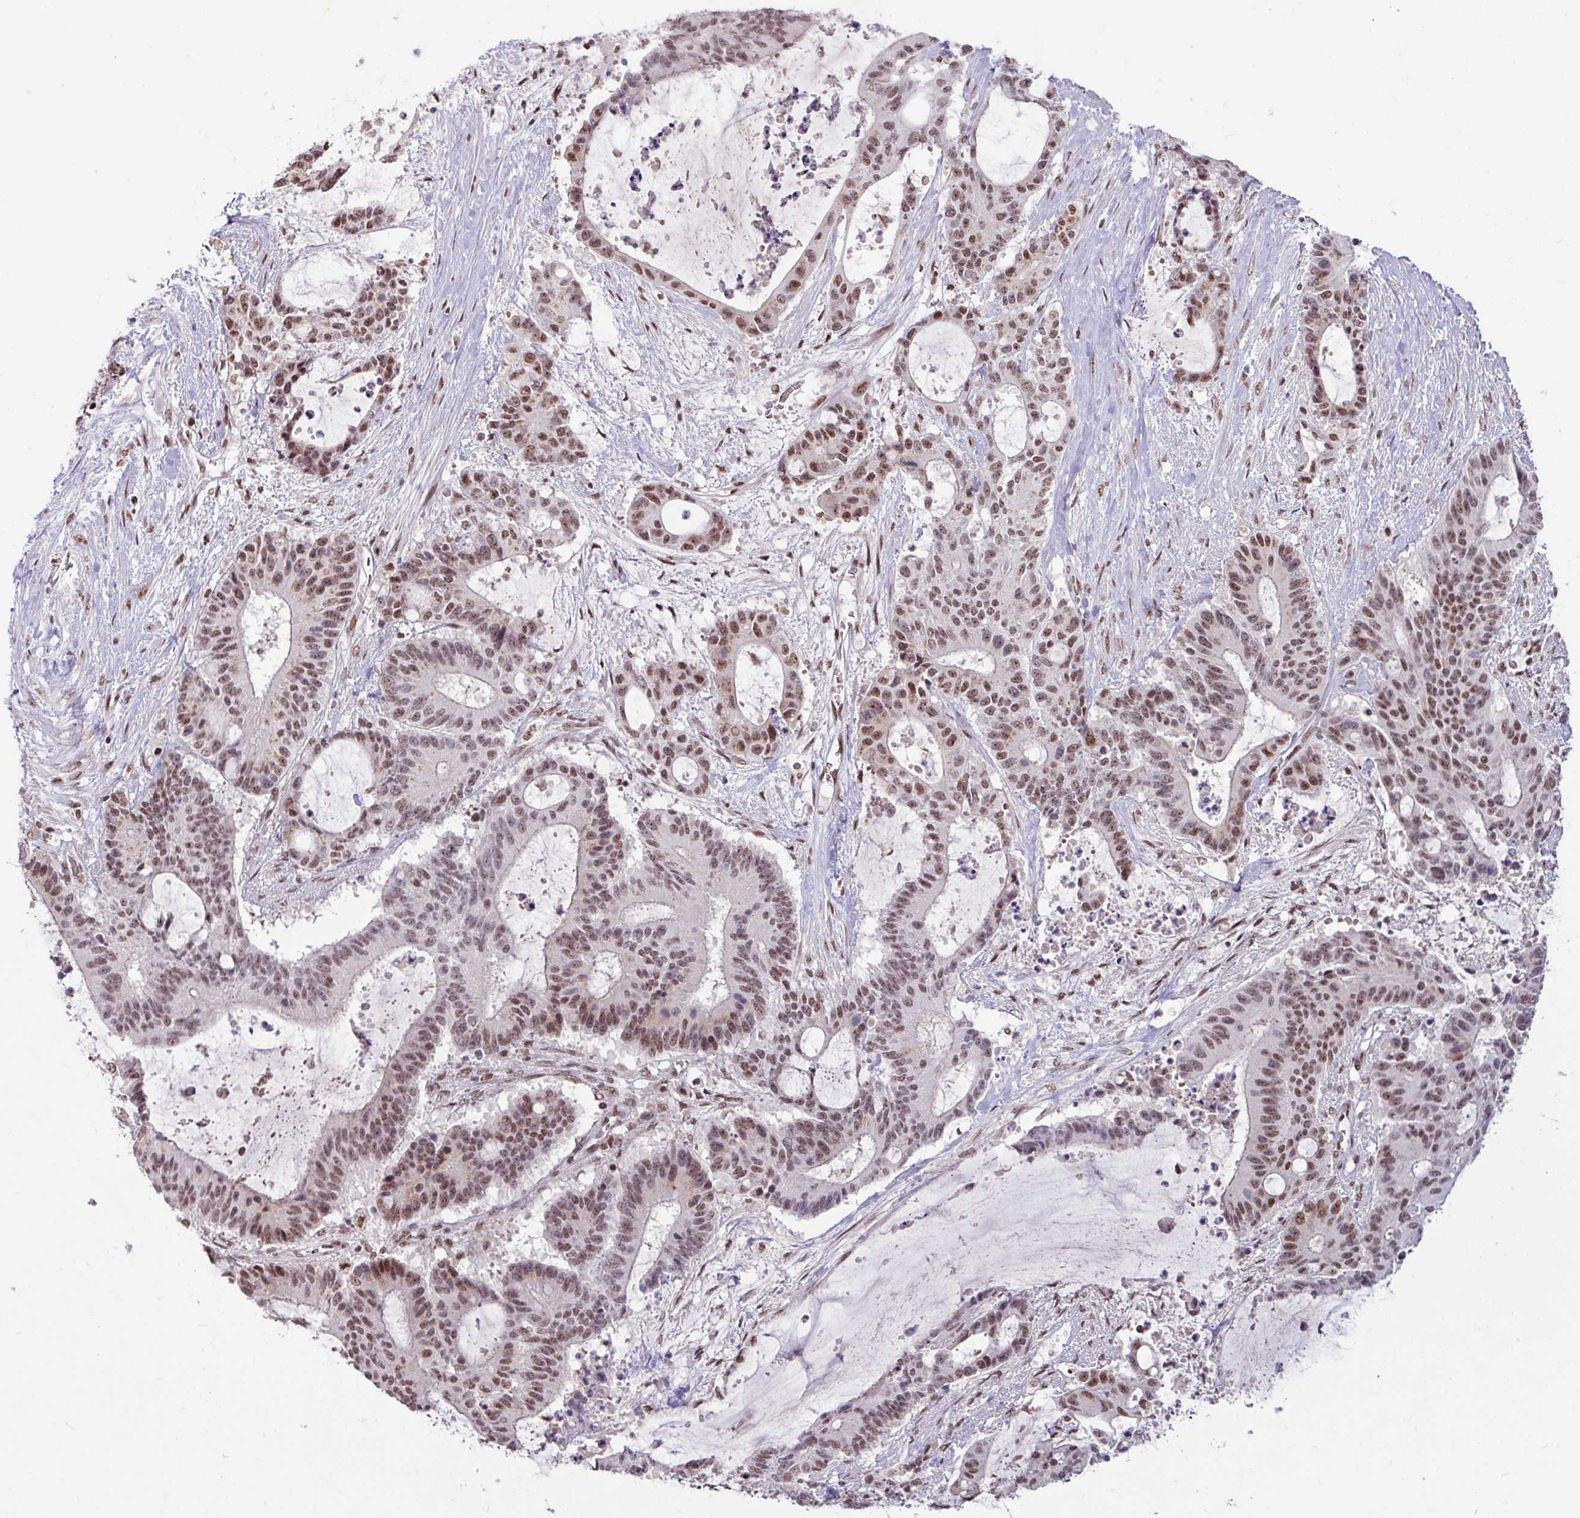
{"staining": {"intensity": "moderate", "quantity": ">75%", "location": "nuclear"}, "tissue": "liver cancer", "cell_type": "Tumor cells", "image_type": "cancer", "snomed": [{"axis": "morphology", "description": "Normal tissue, NOS"}, {"axis": "morphology", "description": "Cholangiocarcinoma"}, {"axis": "topography", "description": "Liver"}, {"axis": "topography", "description": "Peripheral nerve tissue"}], "caption": "Cholangiocarcinoma (liver) tissue exhibits moderate nuclear expression in approximately >75% of tumor cells, visualized by immunohistochemistry.", "gene": "TDG", "patient": {"sex": "female", "age": 73}}